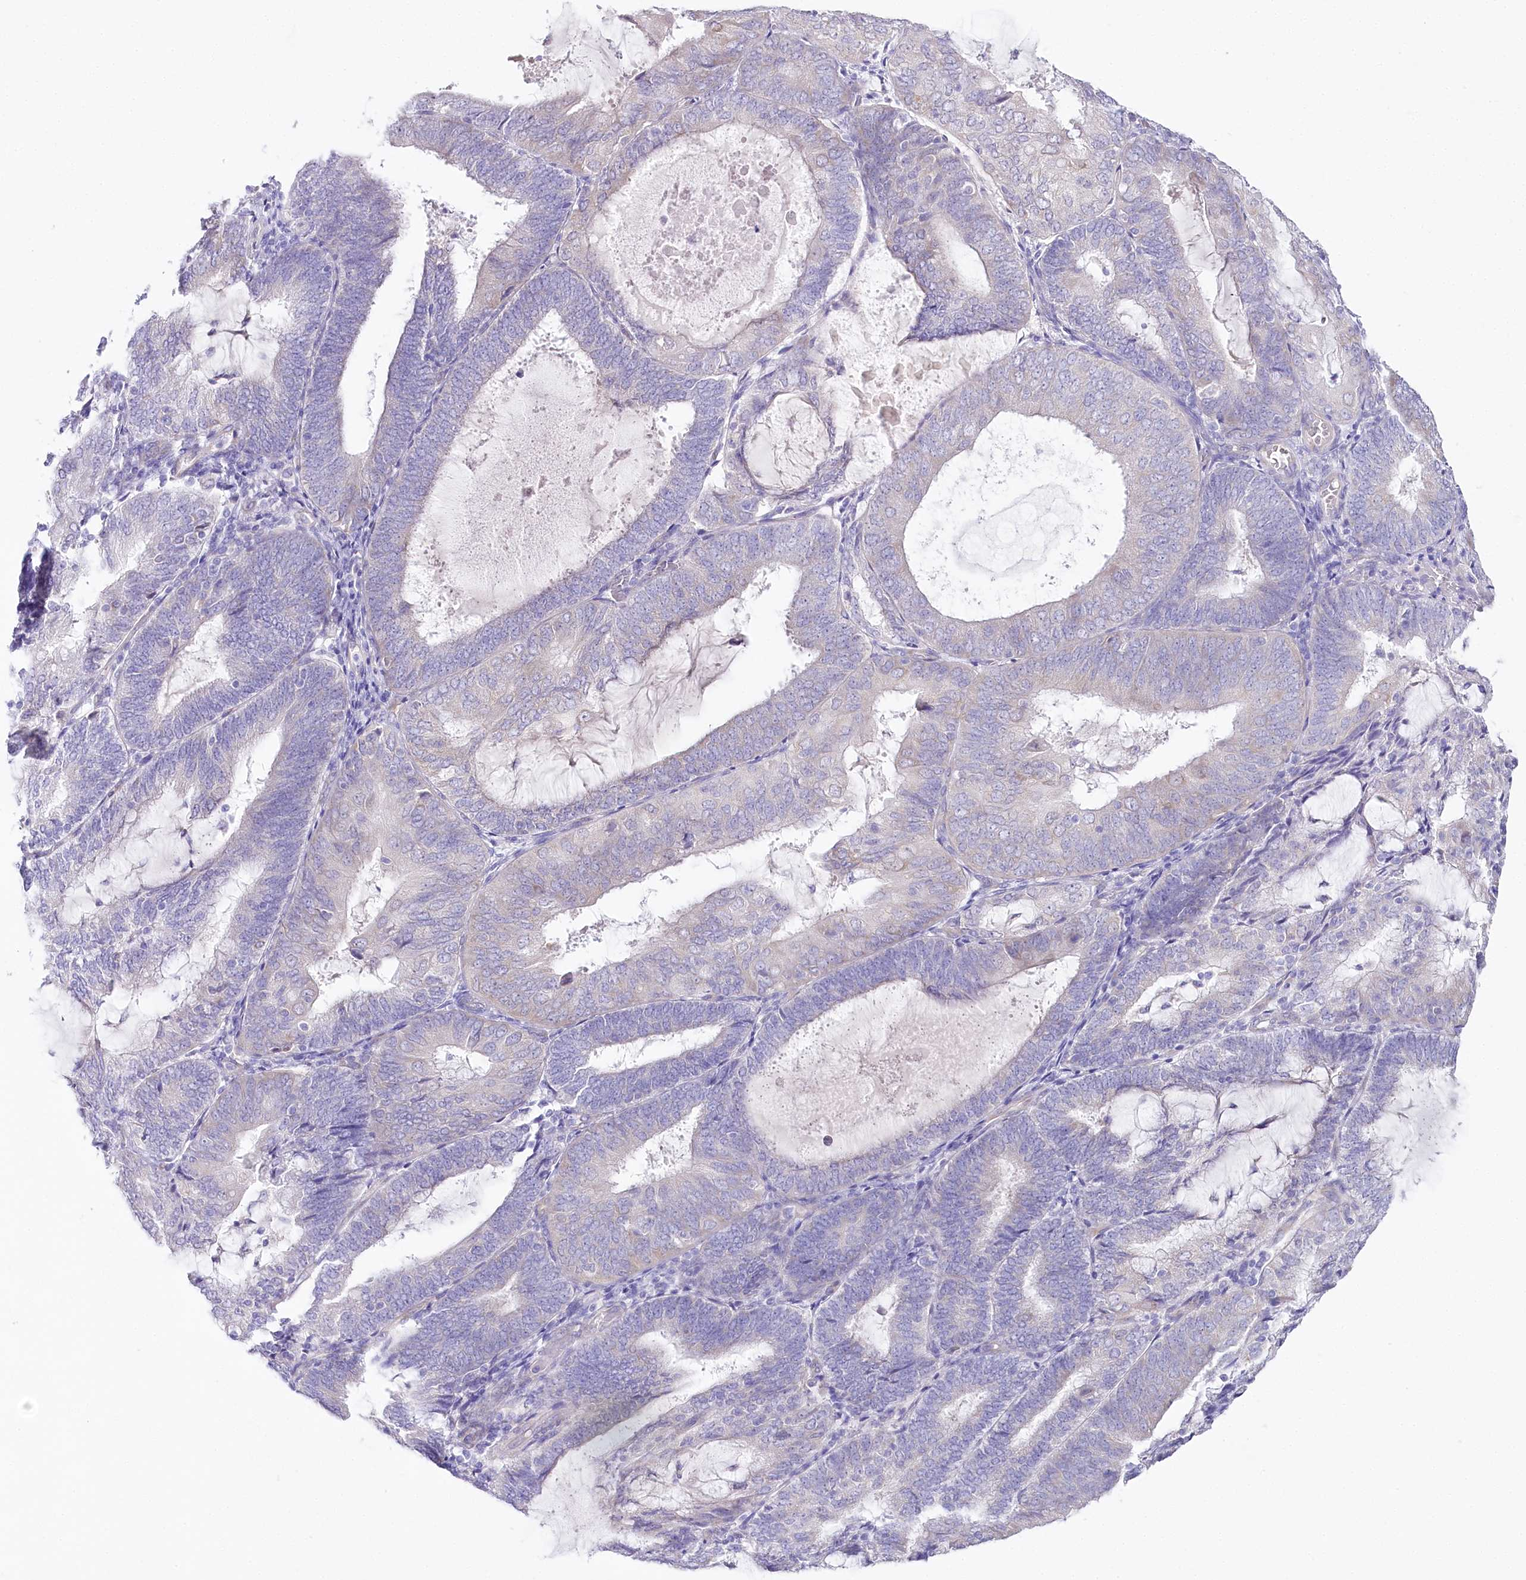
{"staining": {"intensity": "negative", "quantity": "none", "location": "none"}, "tissue": "endometrial cancer", "cell_type": "Tumor cells", "image_type": "cancer", "snomed": [{"axis": "morphology", "description": "Adenocarcinoma, NOS"}, {"axis": "topography", "description": "Endometrium"}], "caption": "The micrograph shows no significant staining in tumor cells of endometrial cancer (adenocarcinoma).", "gene": "CSN3", "patient": {"sex": "female", "age": 81}}